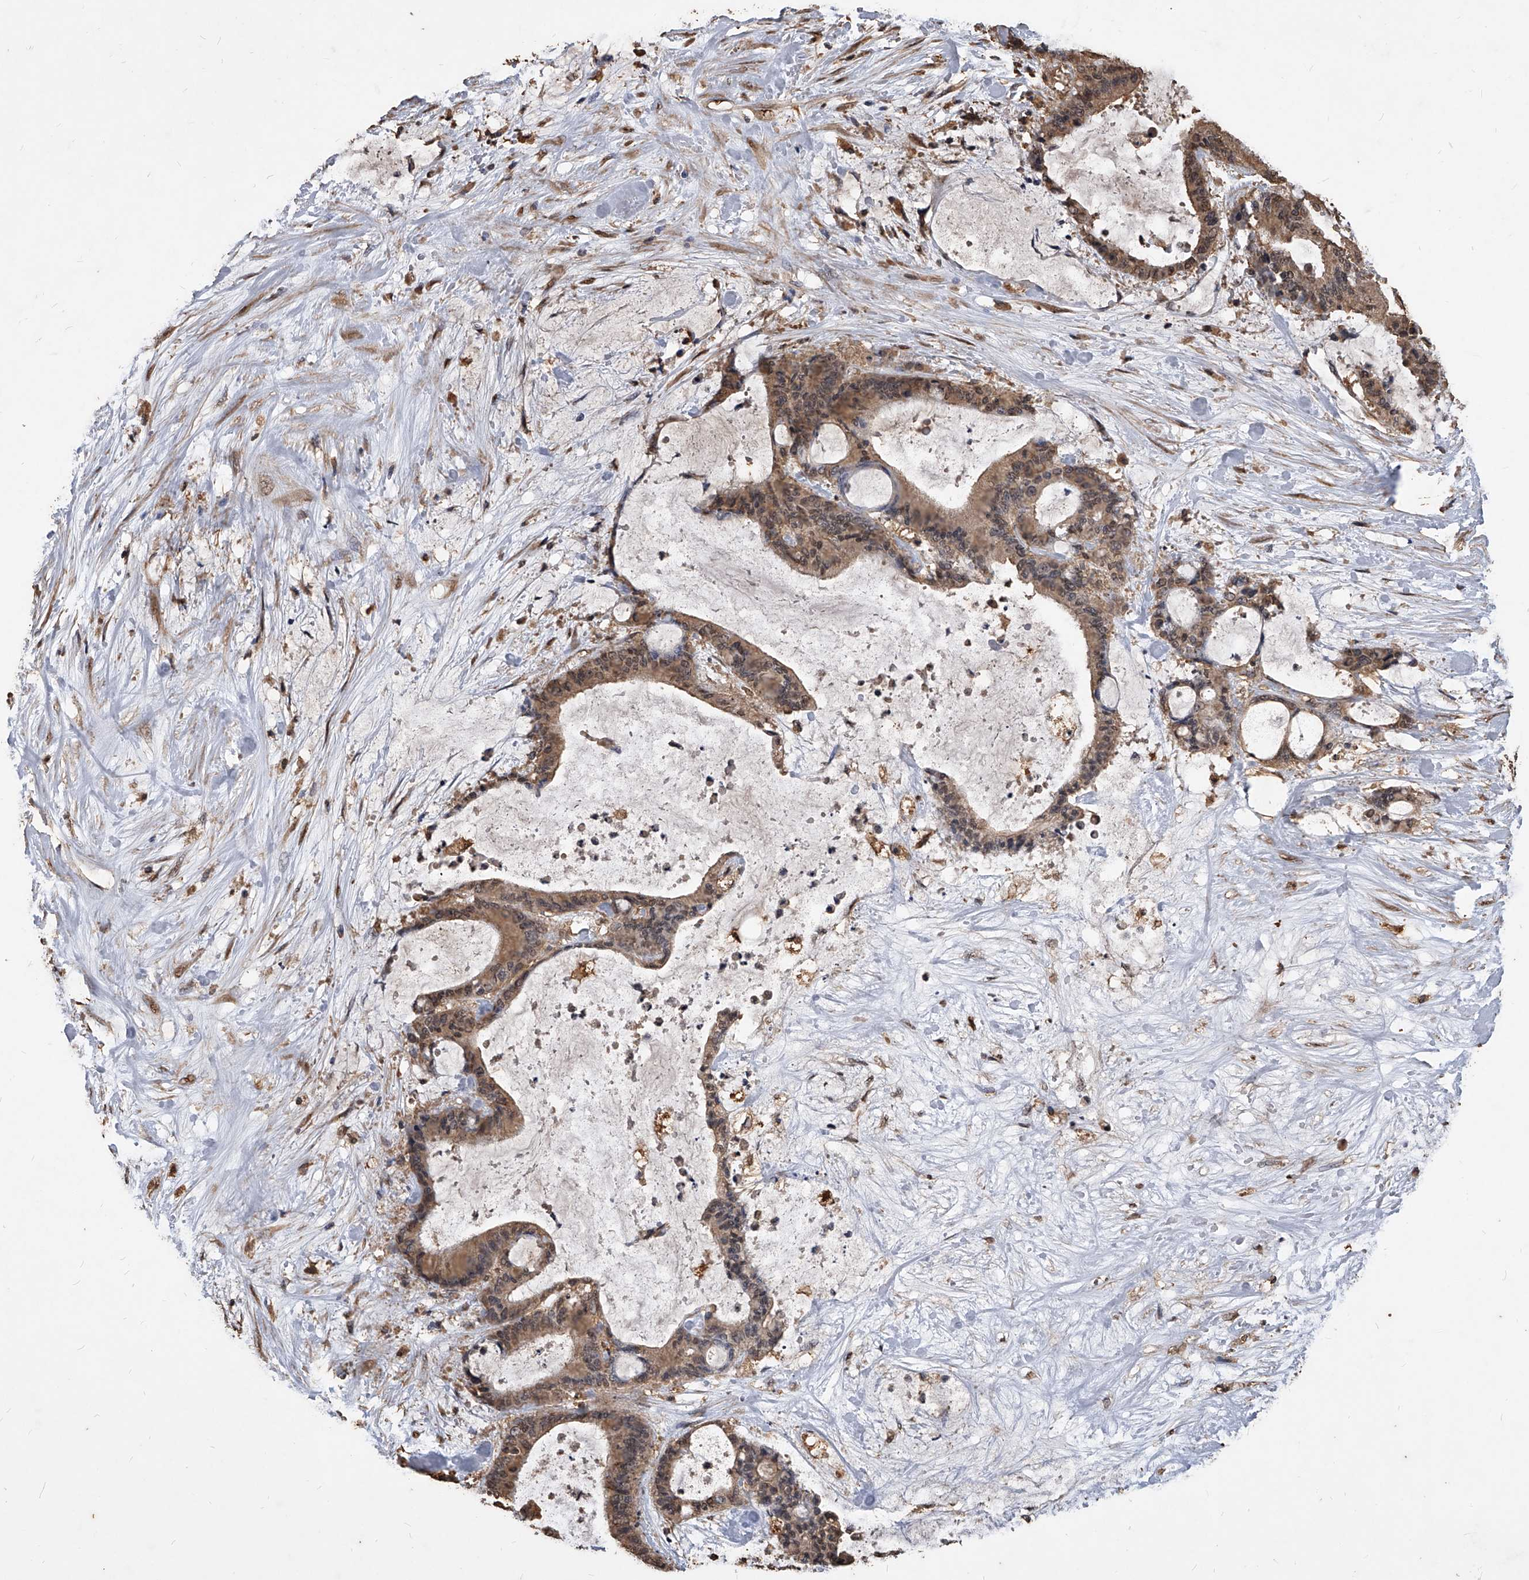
{"staining": {"intensity": "moderate", "quantity": ">75%", "location": "cytoplasmic/membranous,nuclear"}, "tissue": "liver cancer", "cell_type": "Tumor cells", "image_type": "cancer", "snomed": [{"axis": "morphology", "description": "Cholangiocarcinoma"}, {"axis": "topography", "description": "Liver"}], "caption": "Tumor cells show moderate cytoplasmic/membranous and nuclear expression in approximately >75% of cells in liver cancer.", "gene": "FBXL4", "patient": {"sex": "female", "age": 73}}